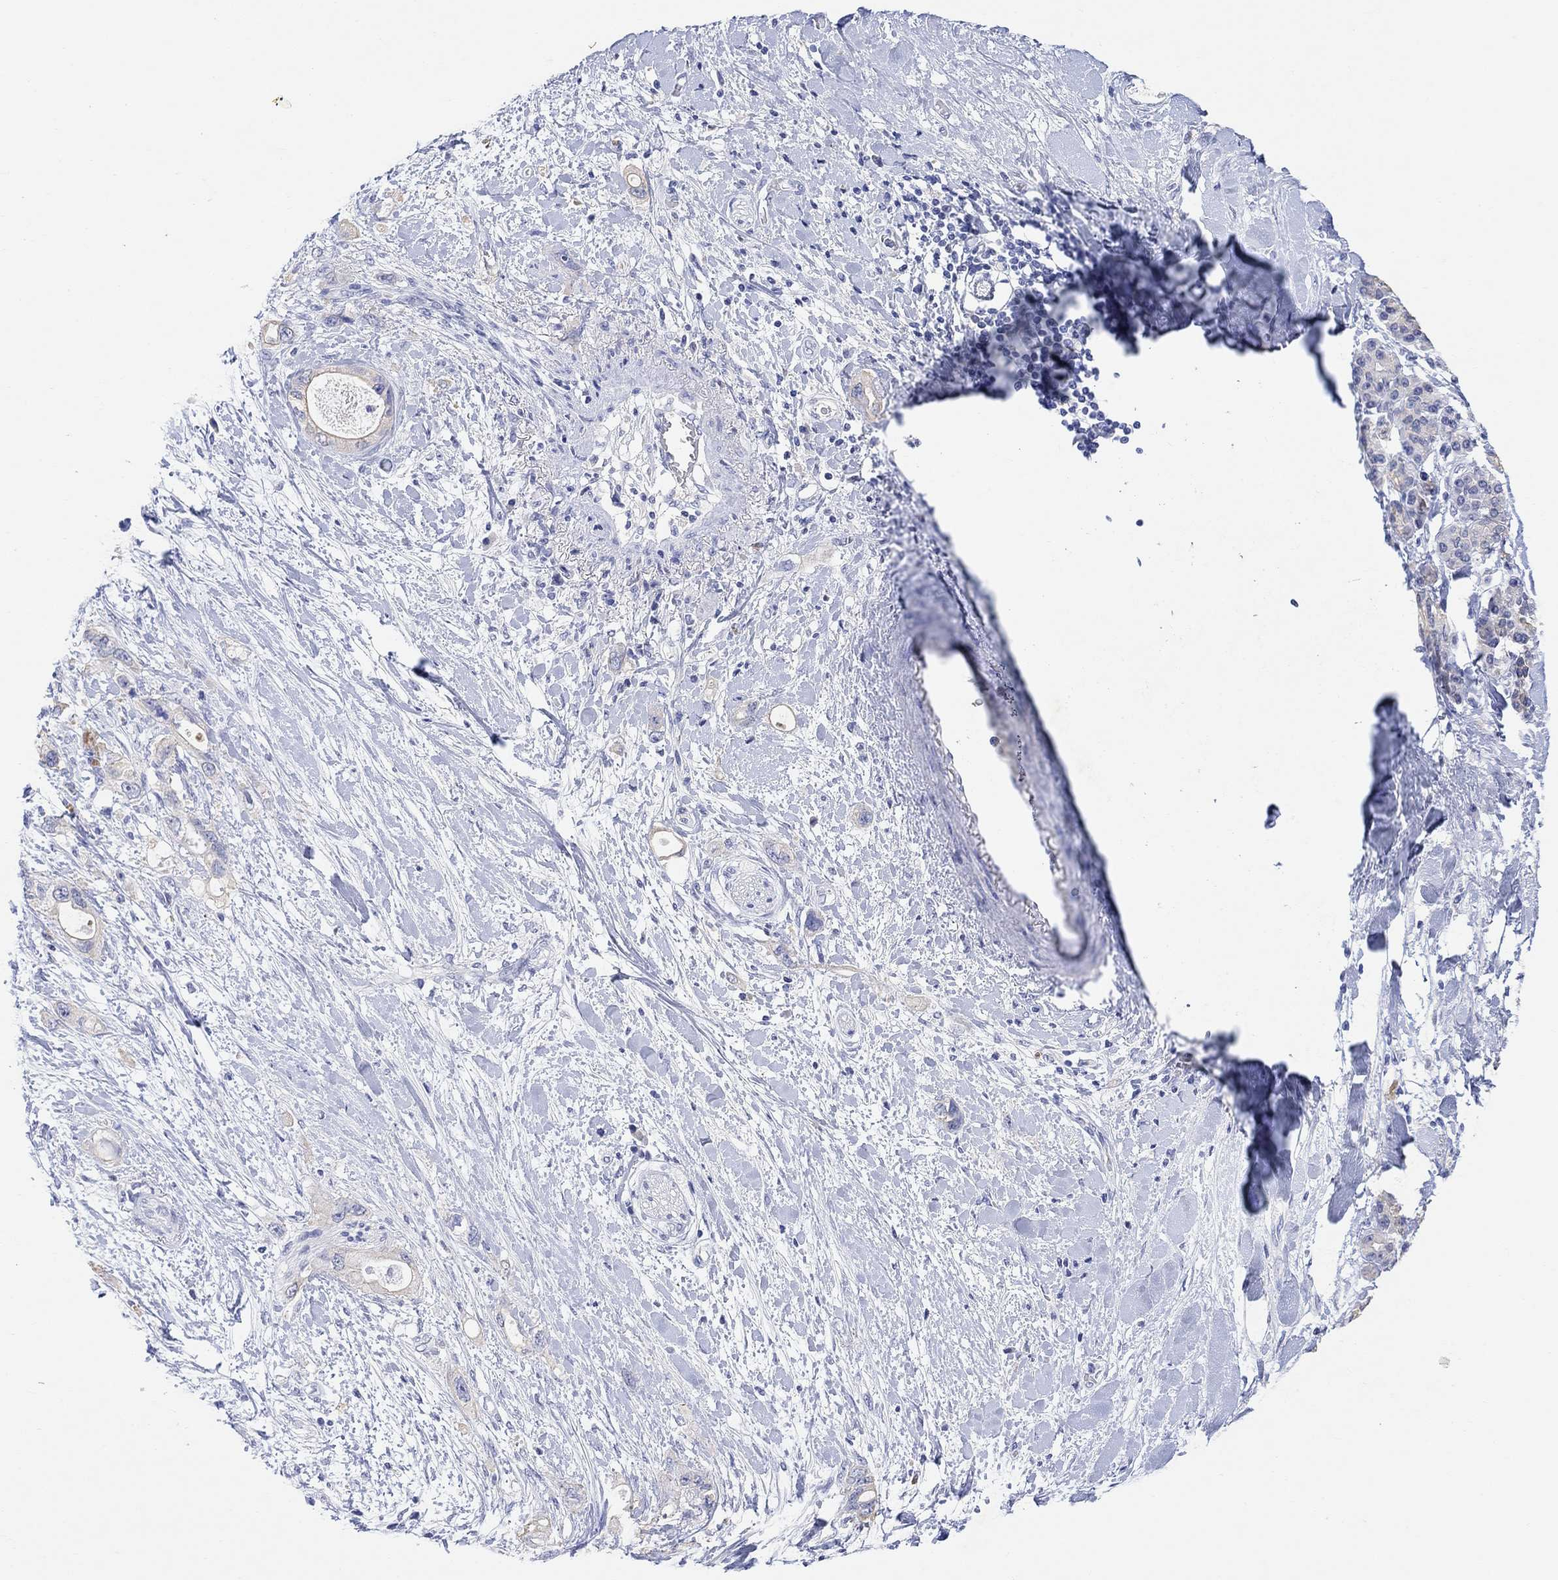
{"staining": {"intensity": "negative", "quantity": "none", "location": "none"}, "tissue": "pancreatic cancer", "cell_type": "Tumor cells", "image_type": "cancer", "snomed": [{"axis": "morphology", "description": "Adenocarcinoma, NOS"}, {"axis": "topography", "description": "Pancreas"}], "caption": "Immunohistochemistry micrograph of adenocarcinoma (pancreatic) stained for a protein (brown), which reveals no staining in tumor cells.", "gene": "TYR", "patient": {"sex": "female", "age": 56}}